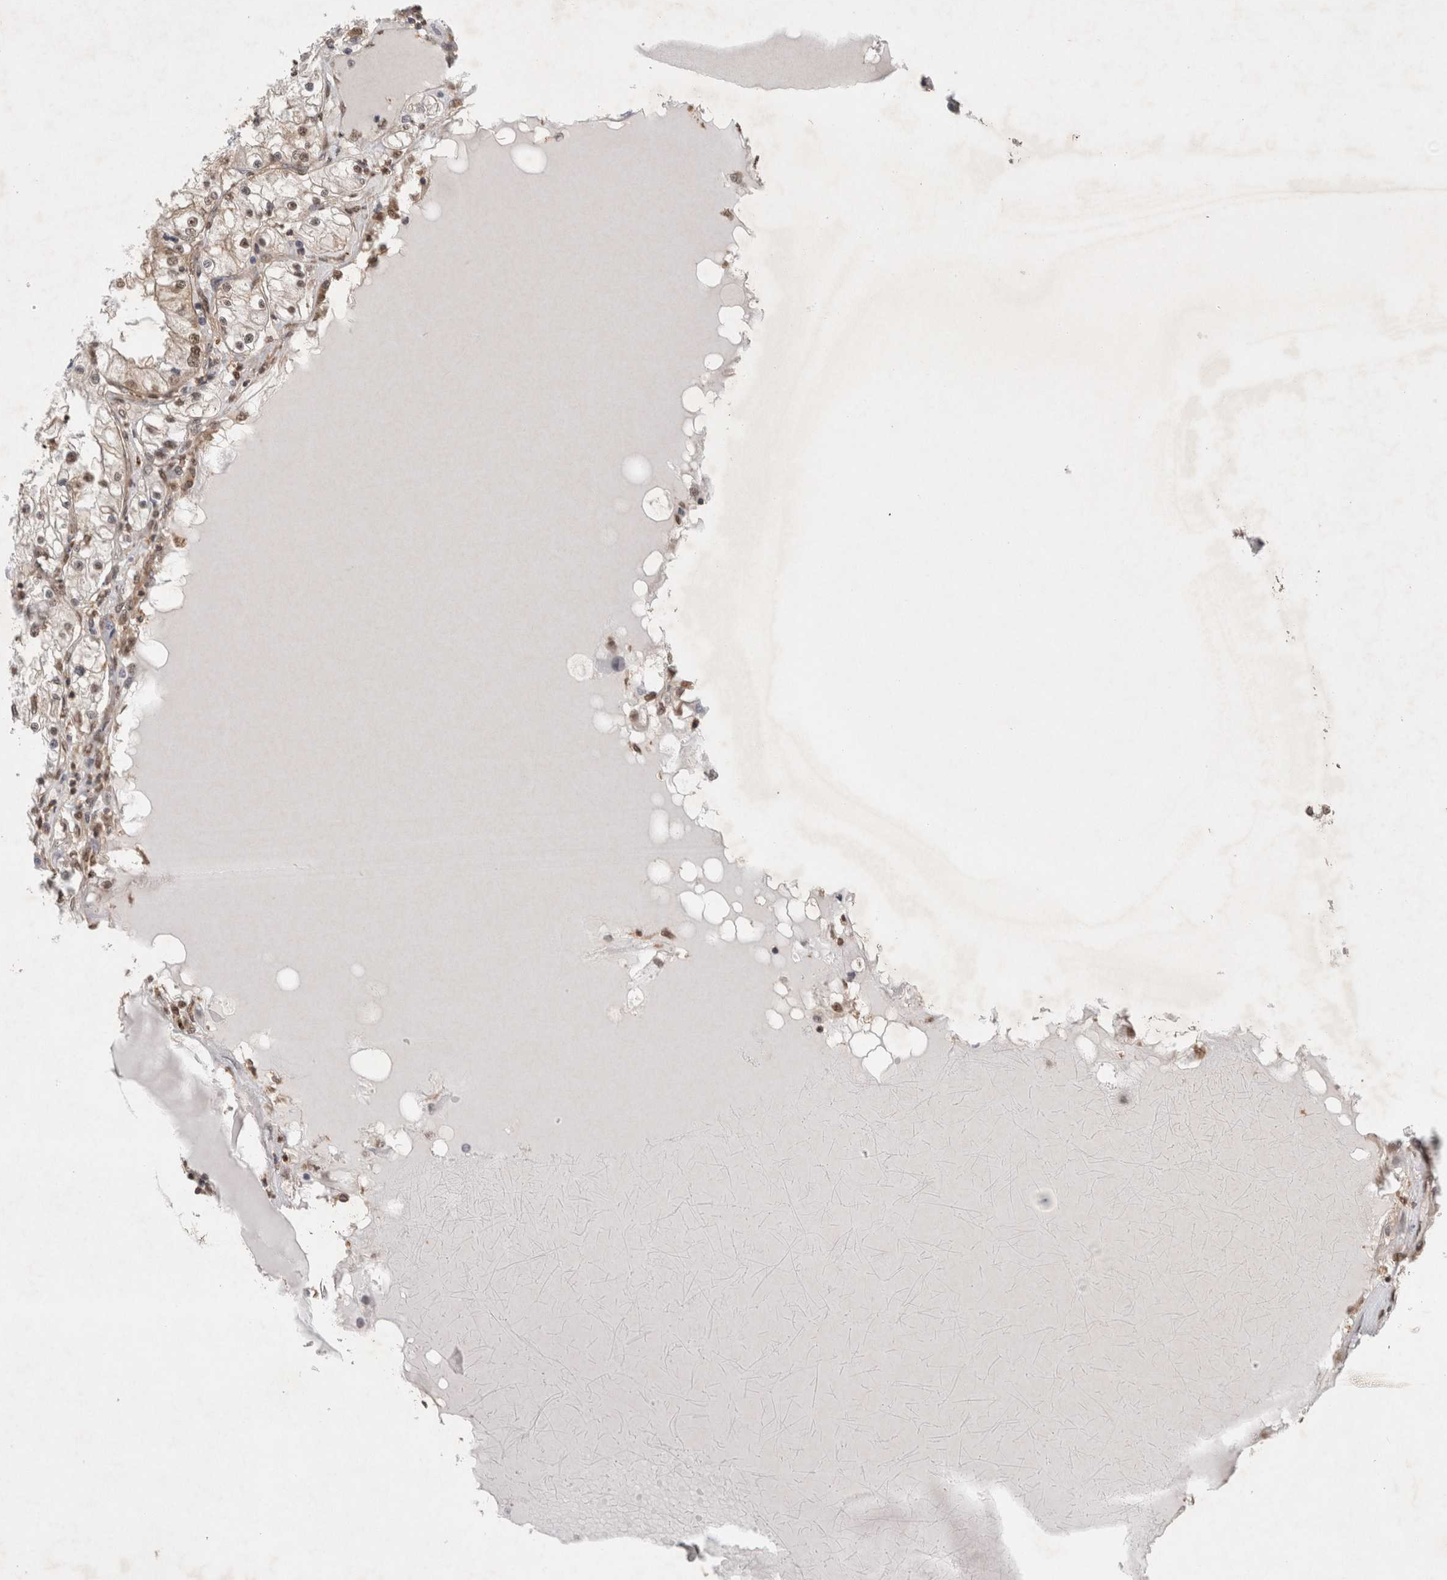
{"staining": {"intensity": "weak", "quantity": "25%-75%", "location": "nuclear"}, "tissue": "renal cancer", "cell_type": "Tumor cells", "image_type": "cancer", "snomed": [{"axis": "morphology", "description": "Adenocarcinoma, NOS"}, {"axis": "topography", "description": "Kidney"}], "caption": "DAB (3,3'-diaminobenzidine) immunohistochemical staining of adenocarcinoma (renal) exhibits weak nuclear protein staining in about 25%-75% of tumor cells.", "gene": "WIPF2", "patient": {"sex": "male", "age": 68}}